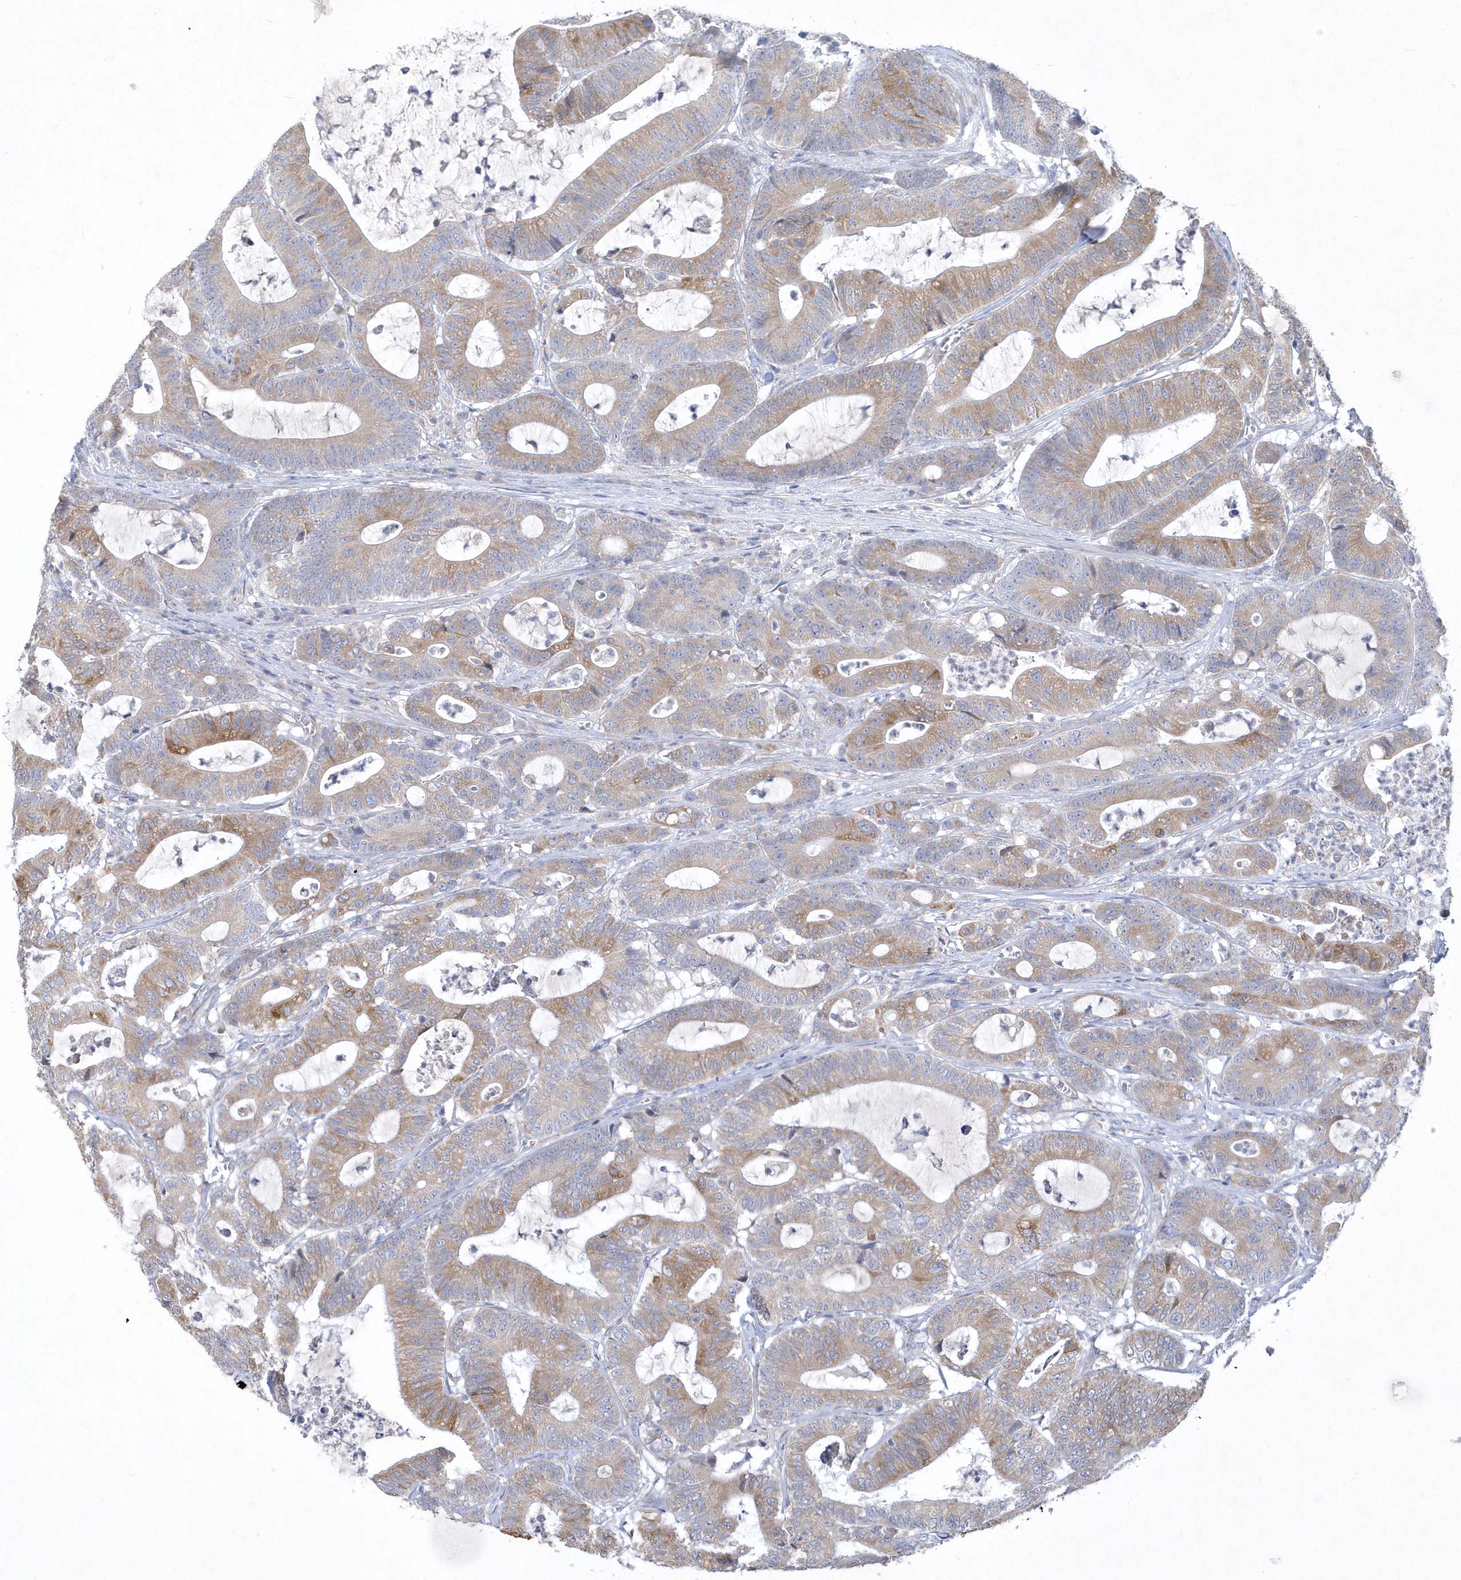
{"staining": {"intensity": "moderate", "quantity": "25%-75%", "location": "cytoplasmic/membranous"}, "tissue": "colorectal cancer", "cell_type": "Tumor cells", "image_type": "cancer", "snomed": [{"axis": "morphology", "description": "Adenocarcinoma, NOS"}, {"axis": "topography", "description": "Colon"}], "caption": "Colorectal adenocarcinoma stained with a brown dye exhibits moderate cytoplasmic/membranous positive positivity in about 25%-75% of tumor cells.", "gene": "DGAT1", "patient": {"sex": "female", "age": 84}}